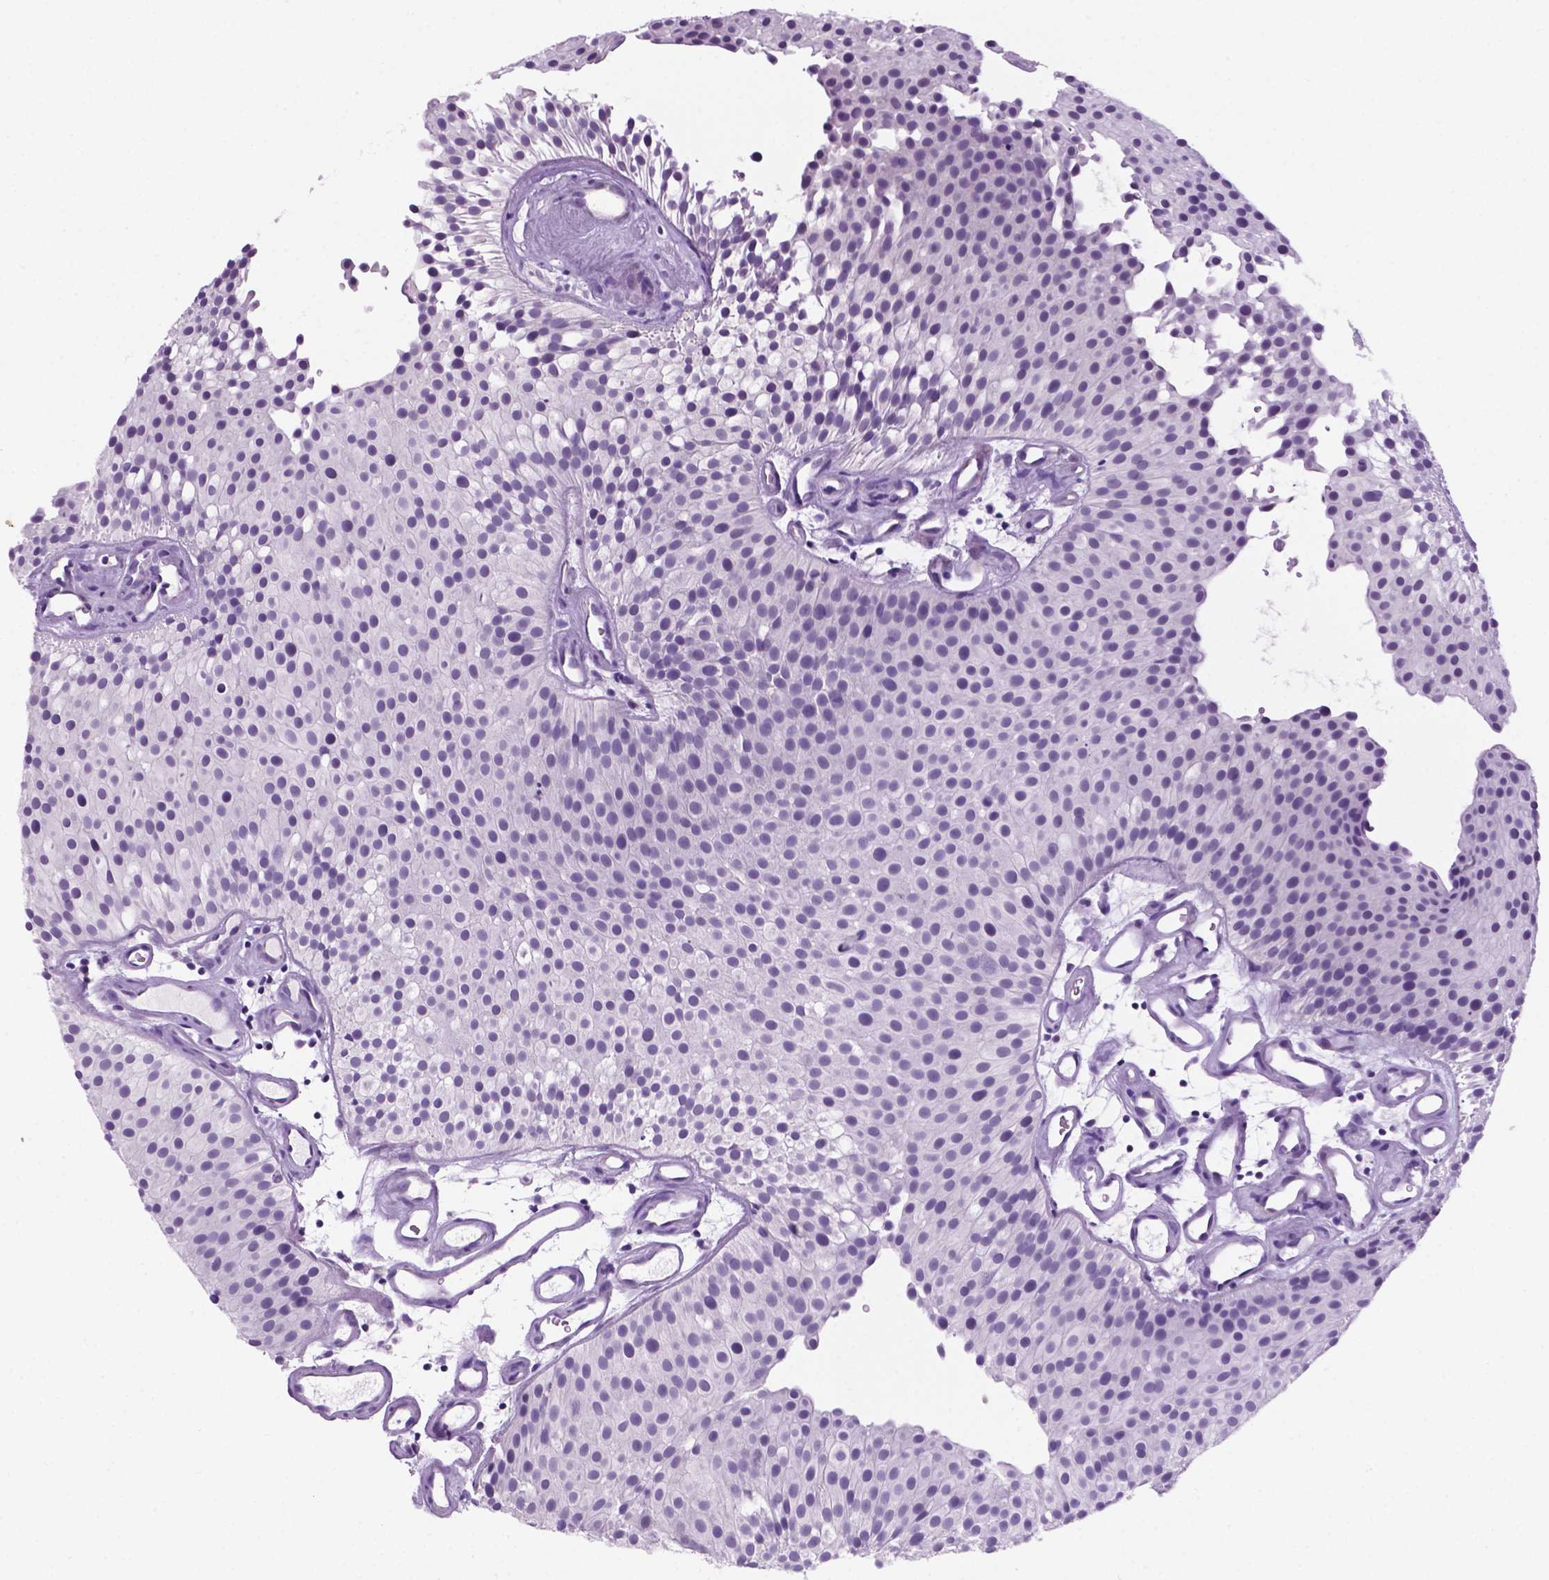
{"staining": {"intensity": "negative", "quantity": "none", "location": "none"}, "tissue": "urothelial cancer", "cell_type": "Tumor cells", "image_type": "cancer", "snomed": [{"axis": "morphology", "description": "Urothelial carcinoma, Low grade"}, {"axis": "topography", "description": "Urinary bladder"}], "caption": "Immunohistochemistry (IHC) of human low-grade urothelial carcinoma demonstrates no positivity in tumor cells.", "gene": "C18orf21", "patient": {"sex": "female", "age": 87}}